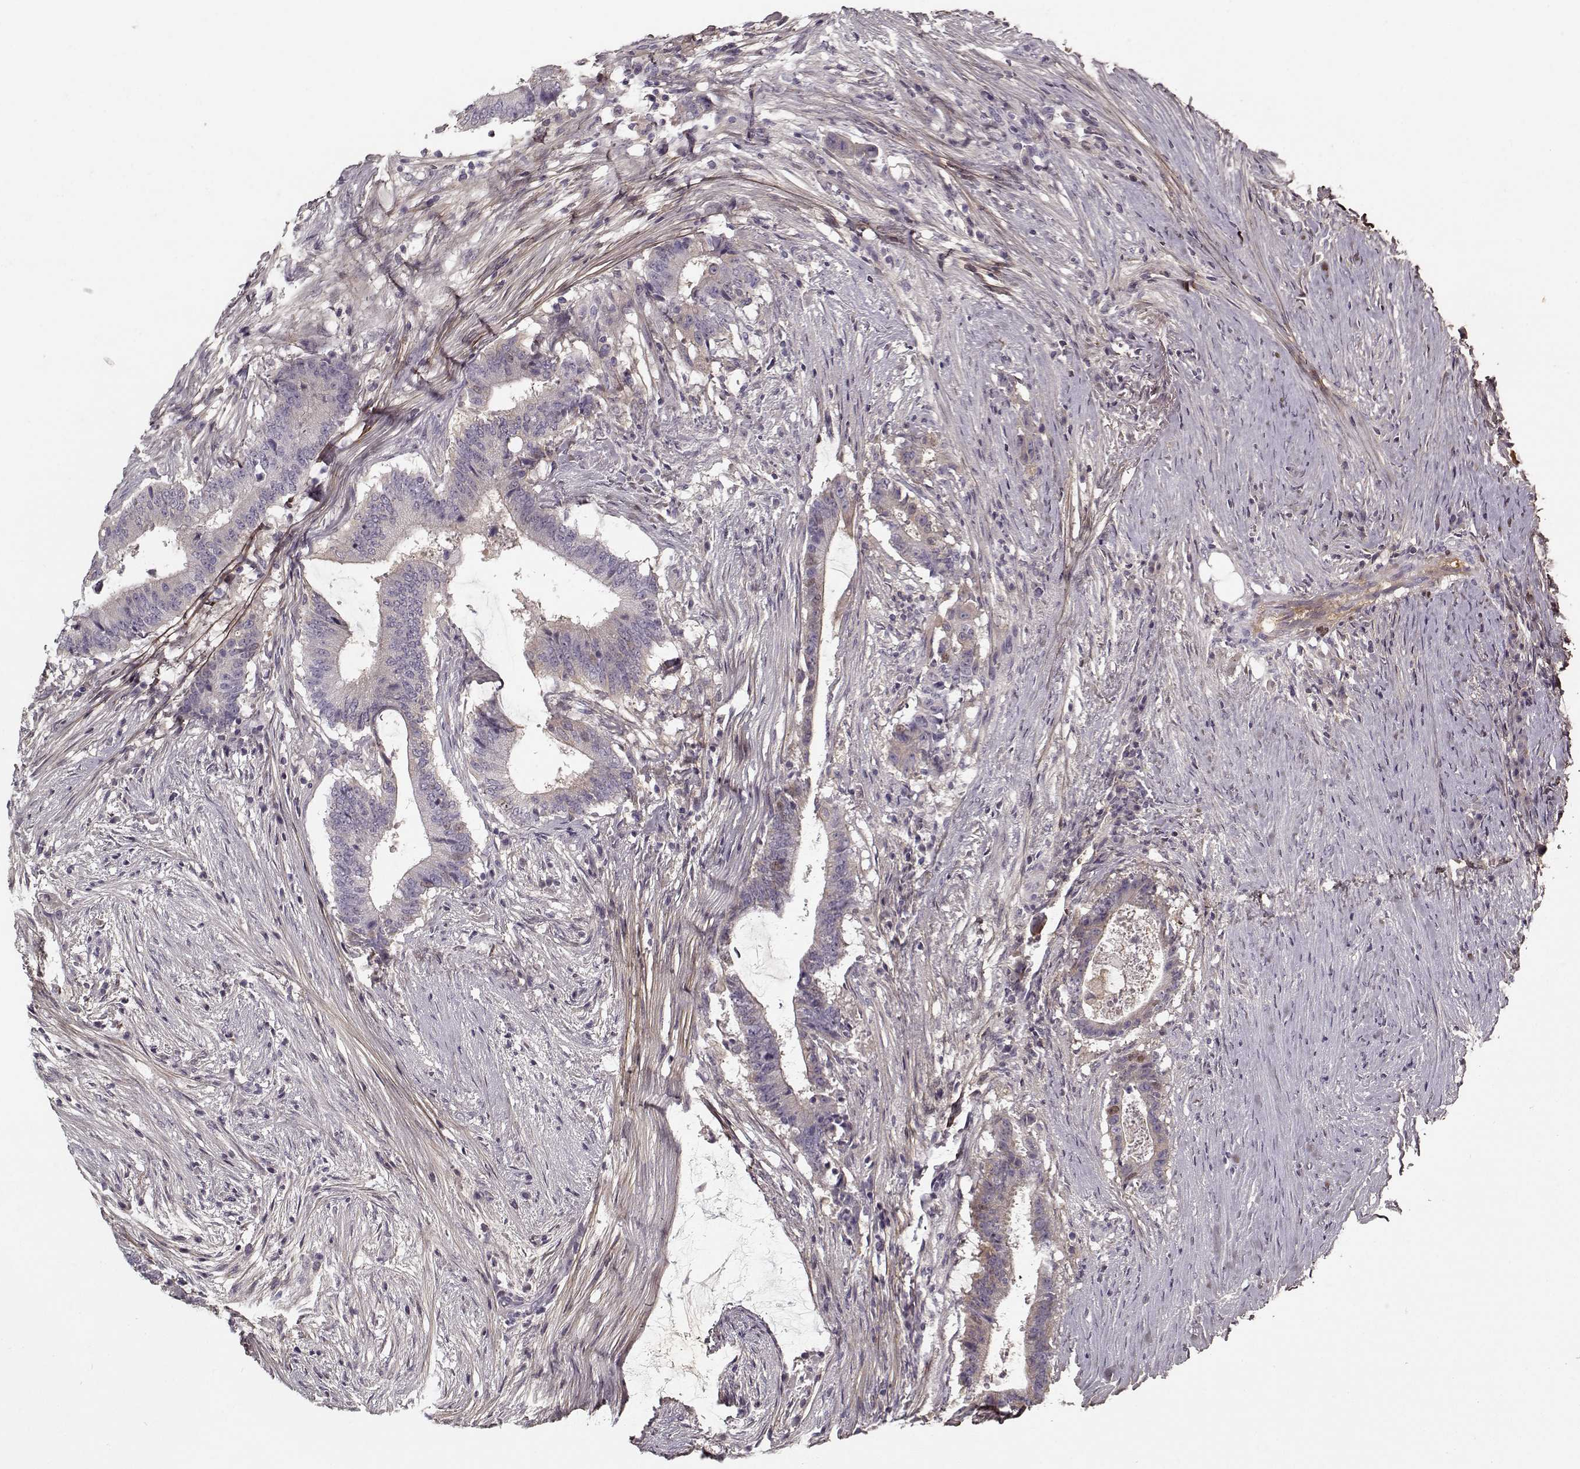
{"staining": {"intensity": "negative", "quantity": "none", "location": "none"}, "tissue": "colorectal cancer", "cell_type": "Tumor cells", "image_type": "cancer", "snomed": [{"axis": "morphology", "description": "Adenocarcinoma, NOS"}, {"axis": "topography", "description": "Colon"}], "caption": "A high-resolution photomicrograph shows immunohistochemistry (IHC) staining of colorectal cancer (adenocarcinoma), which reveals no significant positivity in tumor cells. (DAB (3,3'-diaminobenzidine) immunohistochemistry with hematoxylin counter stain).", "gene": "LUM", "patient": {"sex": "female", "age": 43}}